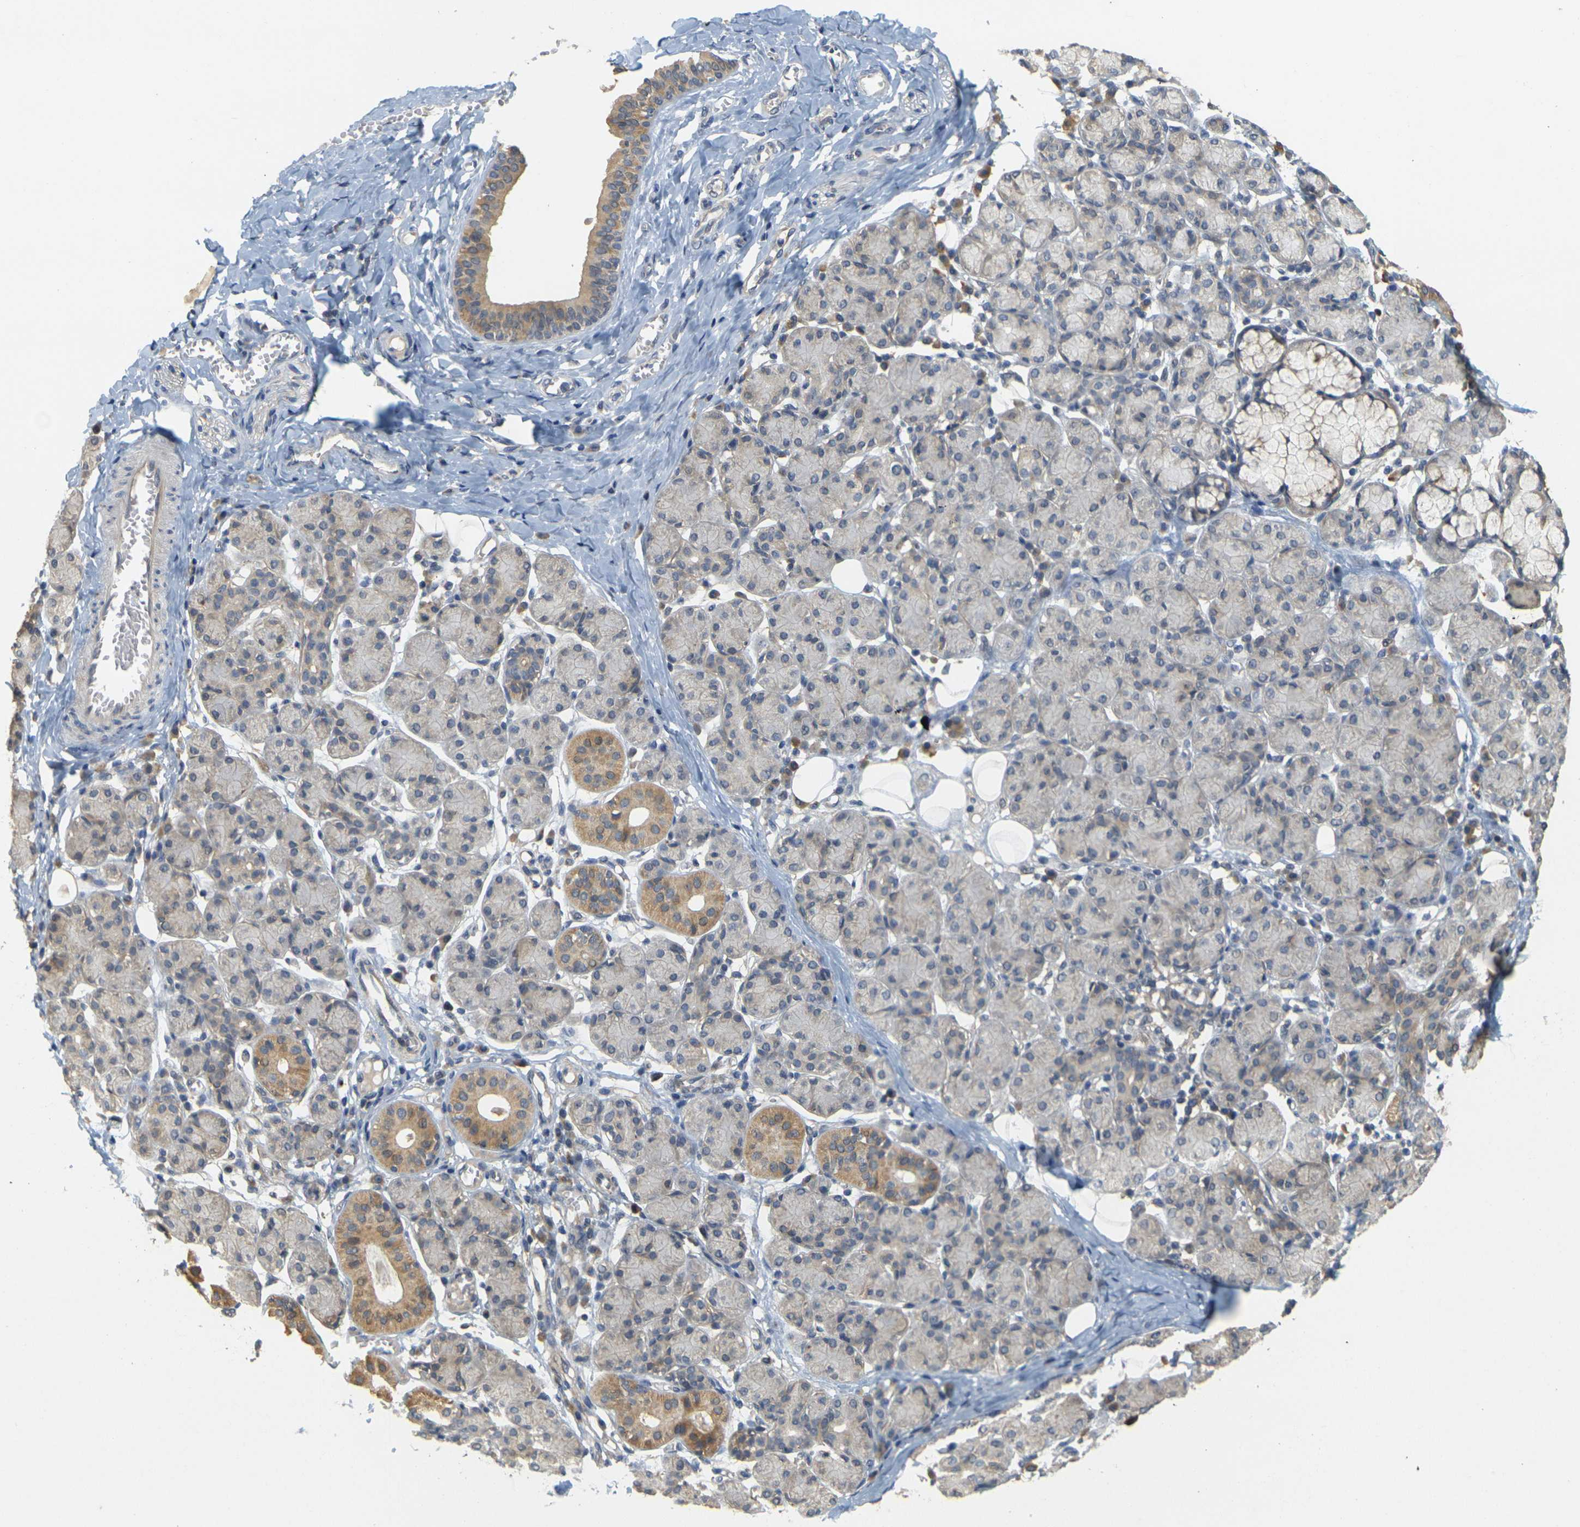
{"staining": {"intensity": "moderate", "quantity": ">75%", "location": "cytoplasmic/membranous"}, "tissue": "salivary gland", "cell_type": "Glandular cells", "image_type": "normal", "snomed": [{"axis": "morphology", "description": "Normal tissue, NOS"}, {"axis": "morphology", "description": "Inflammation, NOS"}, {"axis": "topography", "description": "Lymph node"}, {"axis": "topography", "description": "Salivary gland"}], "caption": "Immunohistochemistry (IHC) photomicrograph of unremarkable salivary gland: human salivary gland stained using immunohistochemistry reveals medium levels of moderate protein expression localized specifically in the cytoplasmic/membranous of glandular cells, appearing as a cytoplasmic/membranous brown color.", "gene": "GDAP1", "patient": {"sex": "male", "age": 3}}